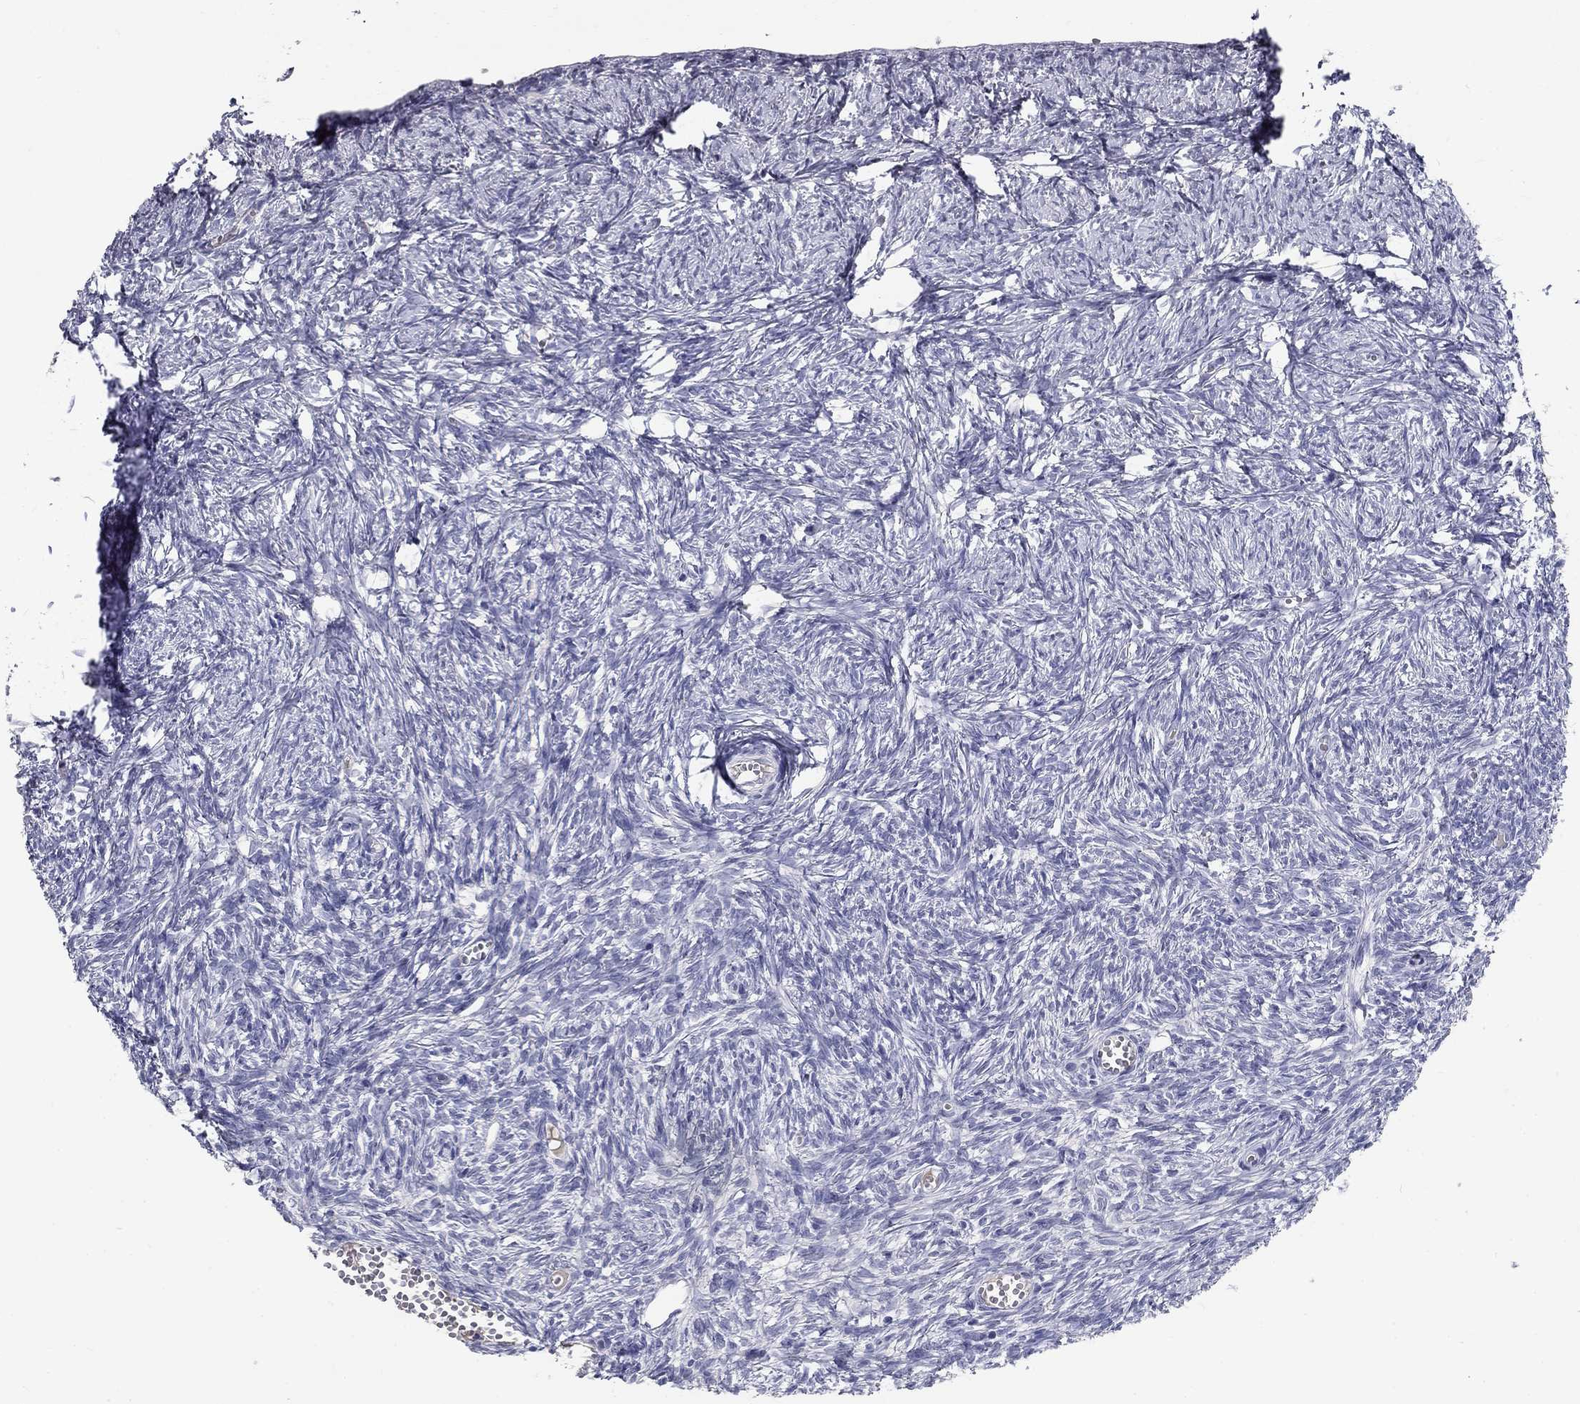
{"staining": {"intensity": "negative", "quantity": "none", "location": "none"}, "tissue": "ovary", "cell_type": "Ovarian stroma cells", "image_type": "normal", "snomed": [{"axis": "morphology", "description": "Normal tissue, NOS"}, {"axis": "topography", "description": "Ovary"}], "caption": "This image is of normal ovary stained with immunohistochemistry to label a protein in brown with the nuclei are counter-stained blue. There is no expression in ovarian stroma cells. Brightfield microscopy of immunohistochemistry (IHC) stained with DAB (3,3'-diaminobenzidine) (brown) and hematoxylin (blue), captured at high magnification.", "gene": "POMC", "patient": {"sex": "female", "age": 43}}